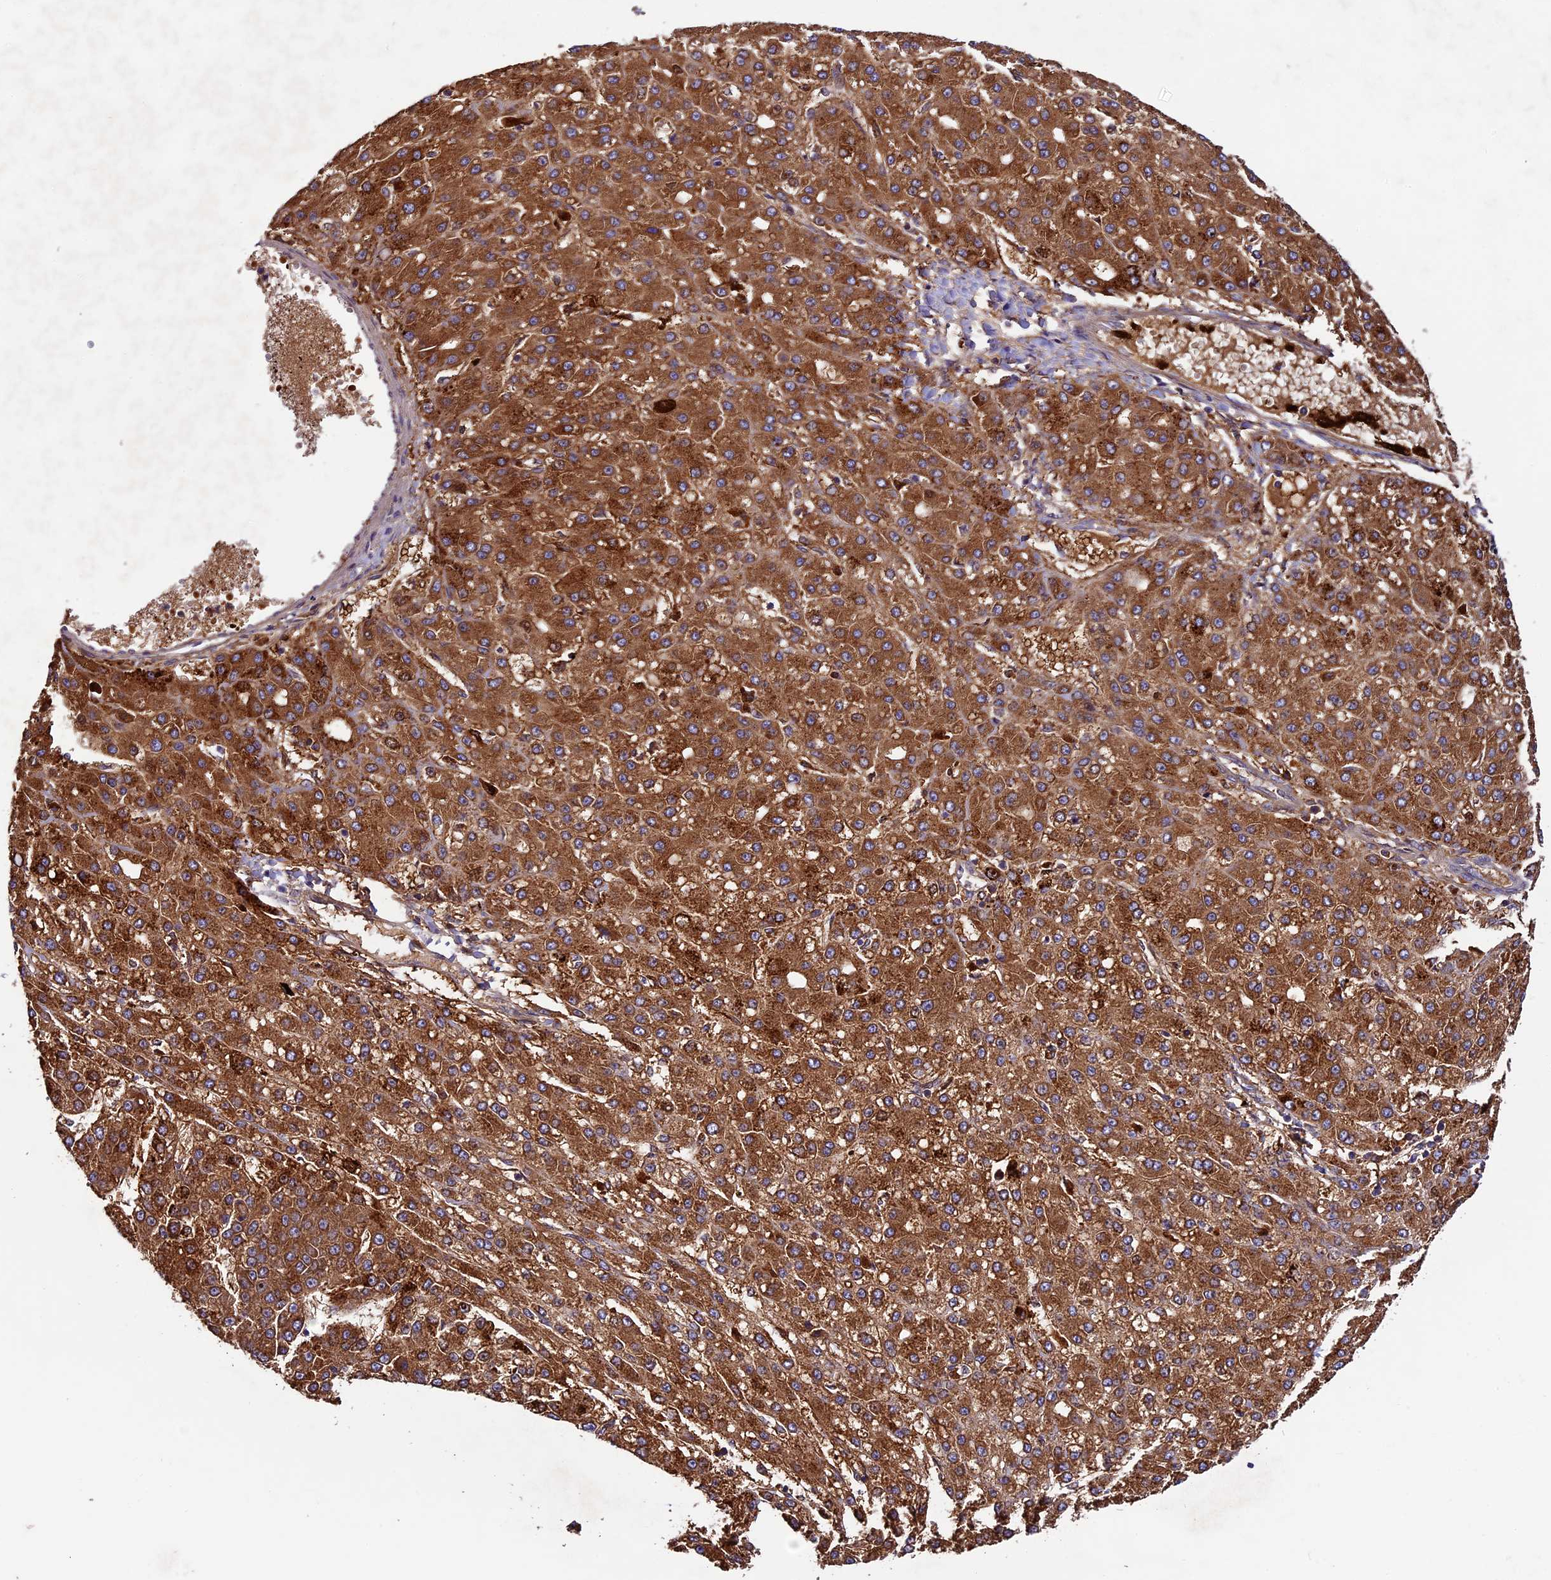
{"staining": {"intensity": "strong", "quantity": ">75%", "location": "cytoplasmic/membranous"}, "tissue": "liver cancer", "cell_type": "Tumor cells", "image_type": "cancer", "snomed": [{"axis": "morphology", "description": "Carcinoma, Hepatocellular, NOS"}, {"axis": "topography", "description": "Liver"}], "caption": "Immunohistochemistry photomicrograph of liver cancer stained for a protein (brown), which exhibits high levels of strong cytoplasmic/membranous positivity in approximately >75% of tumor cells.", "gene": "CILP2", "patient": {"sex": "male", "age": 67}}